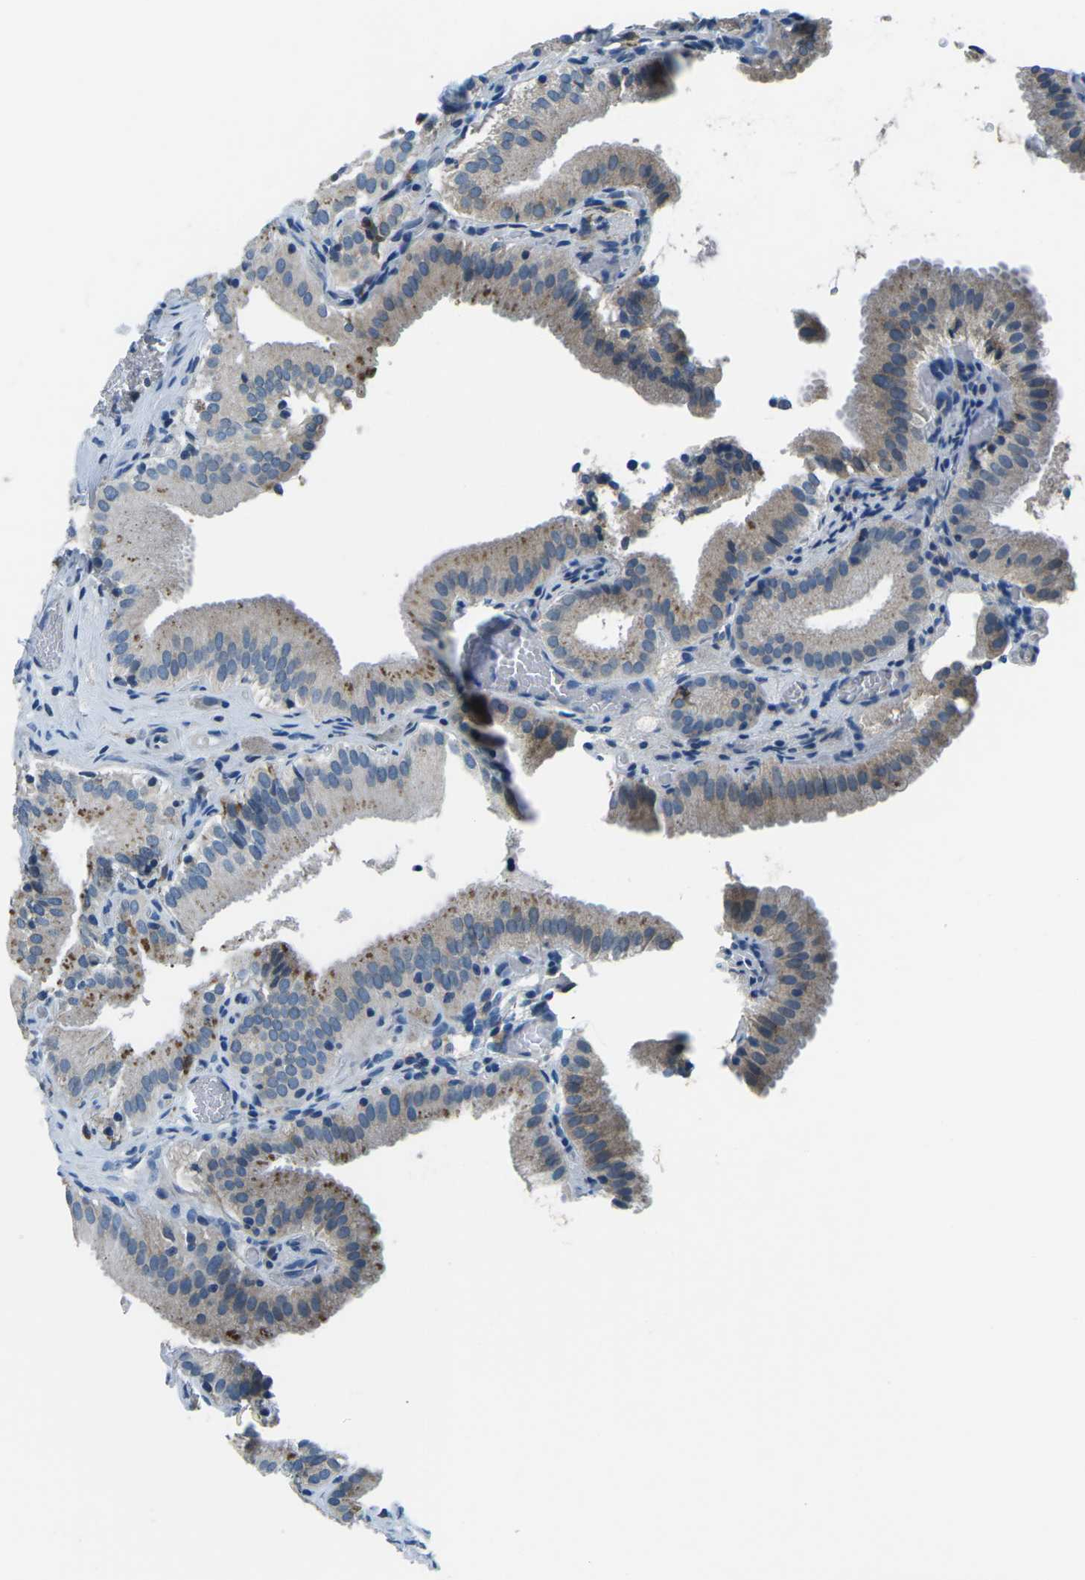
{"staining": {"intensity": "moderate", "quantity": "<25%", "location": "cytoplasmic/membranous"}, "tissue": "gallbladder", "cell_type": "Glandular cells", "image_type": "normal", "snomed": [{"axis": "morphology", "description": "Normal tissue, NOS"}, {"axis": "topography", "description": "Gallbladder"}], "caption": "Immunohistochemical staining of normal human gallbladder displays moderate cytoplasmic/membranous protein expression in approximately <25% of glandular cells. The staining was performed using DAB (3,3'-diaminobenzidine), with brown indicating positive protein expression. Nuclei are stained blue with hematoxylin.", "gene": "CD1D", "patient": {"sex": "male", "age": 54}}